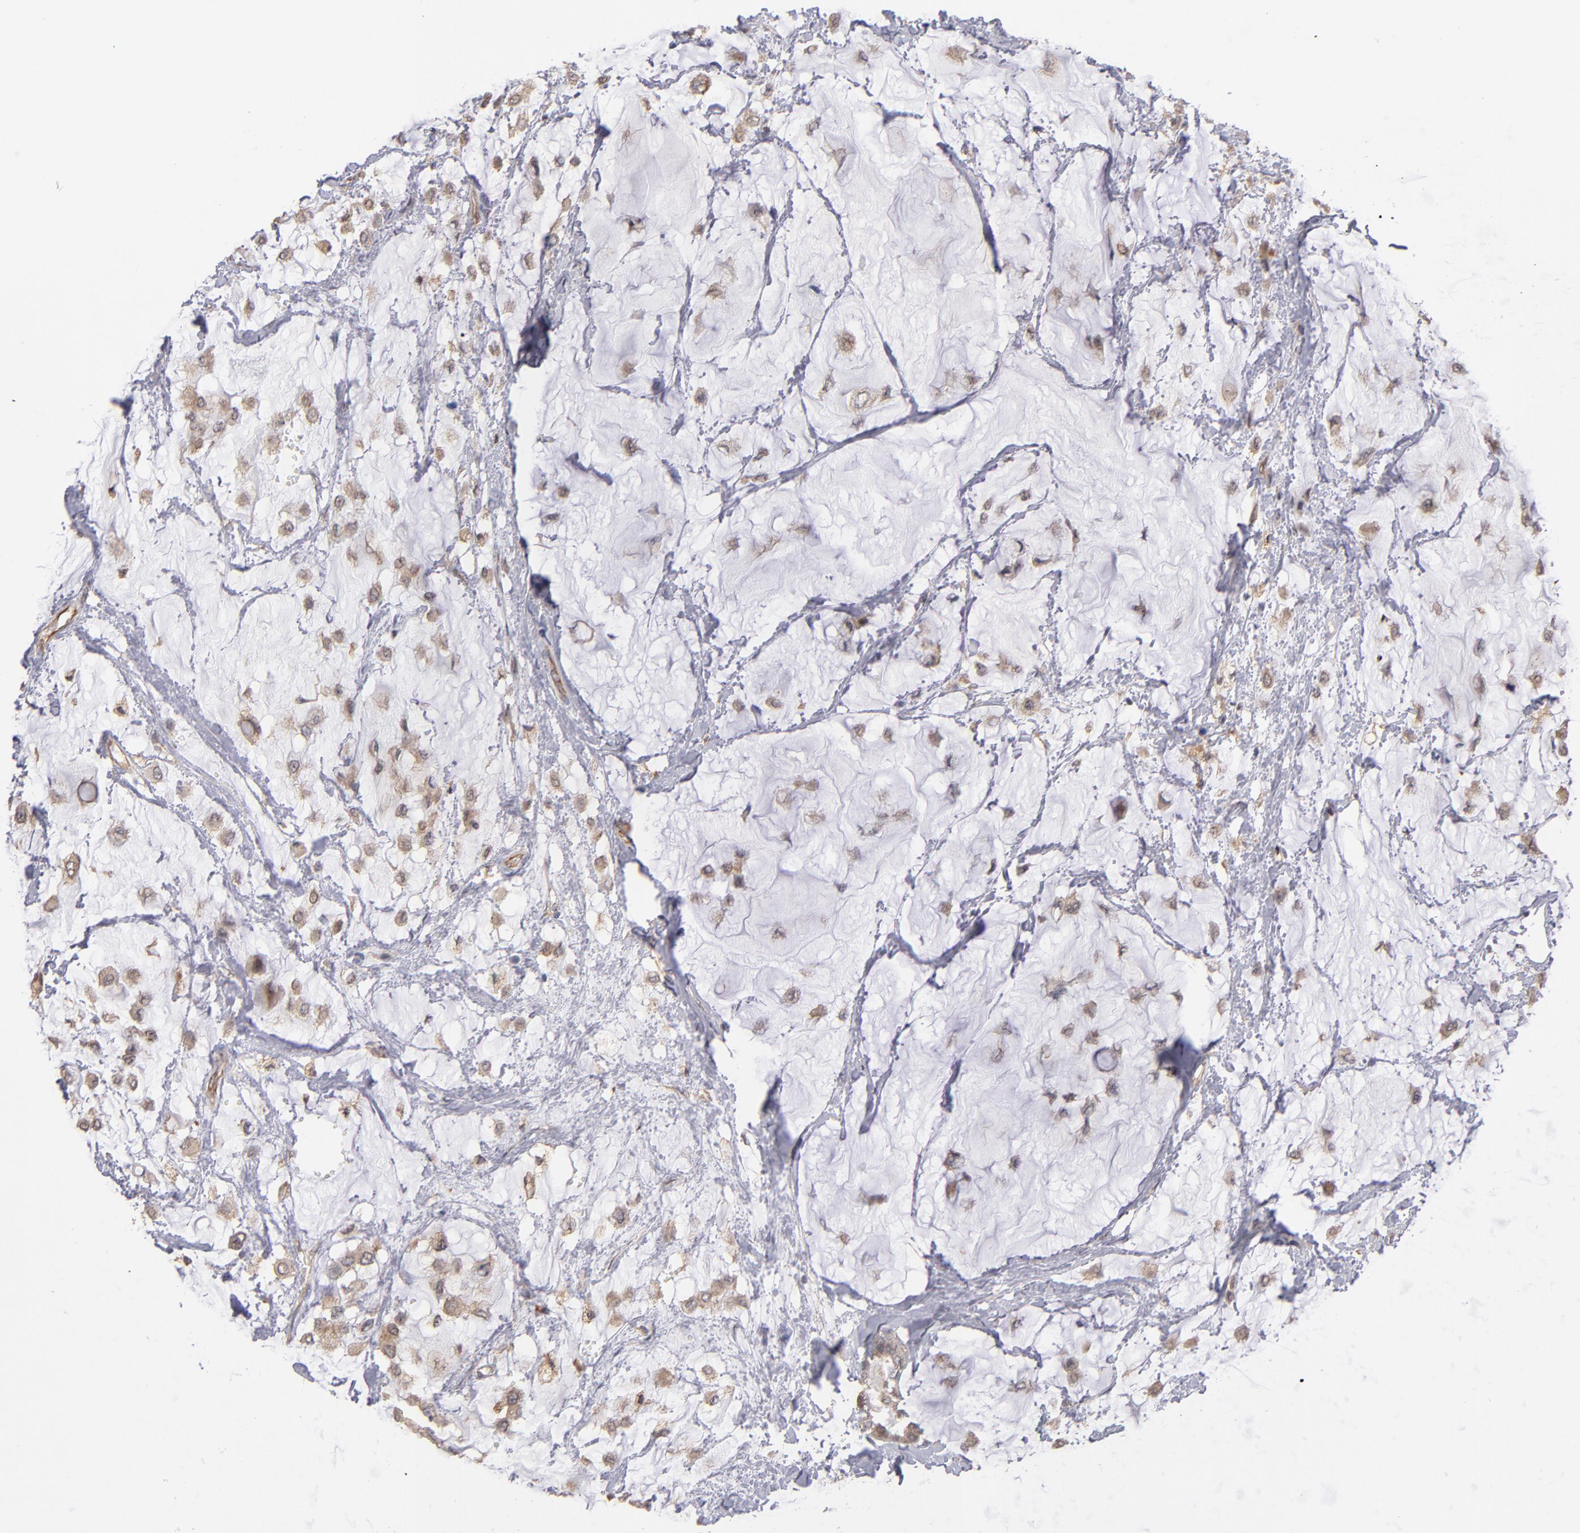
{"staining": {"intensity": "moderate", "quantity": ">75%", "location": "cytoplasmic/membranous"}, "tissue": "breast cancer", "cell_type": "Tumor cells", "image_type": "cancer", "snomed": [{"axis": "morphology", "description": "Lobular carcinoma"}, {"axis": "topography", "description": "Breast"}], "caption": "Approximately >75% of tumor cells in human breast cancer (lobular carcinoma) show moderate cytoplasmic/membranous protein positivity as visualized by brown immunohistochemical staining.", "gene": "GMFG", "patient": {"sex": "female", "age": 85}}